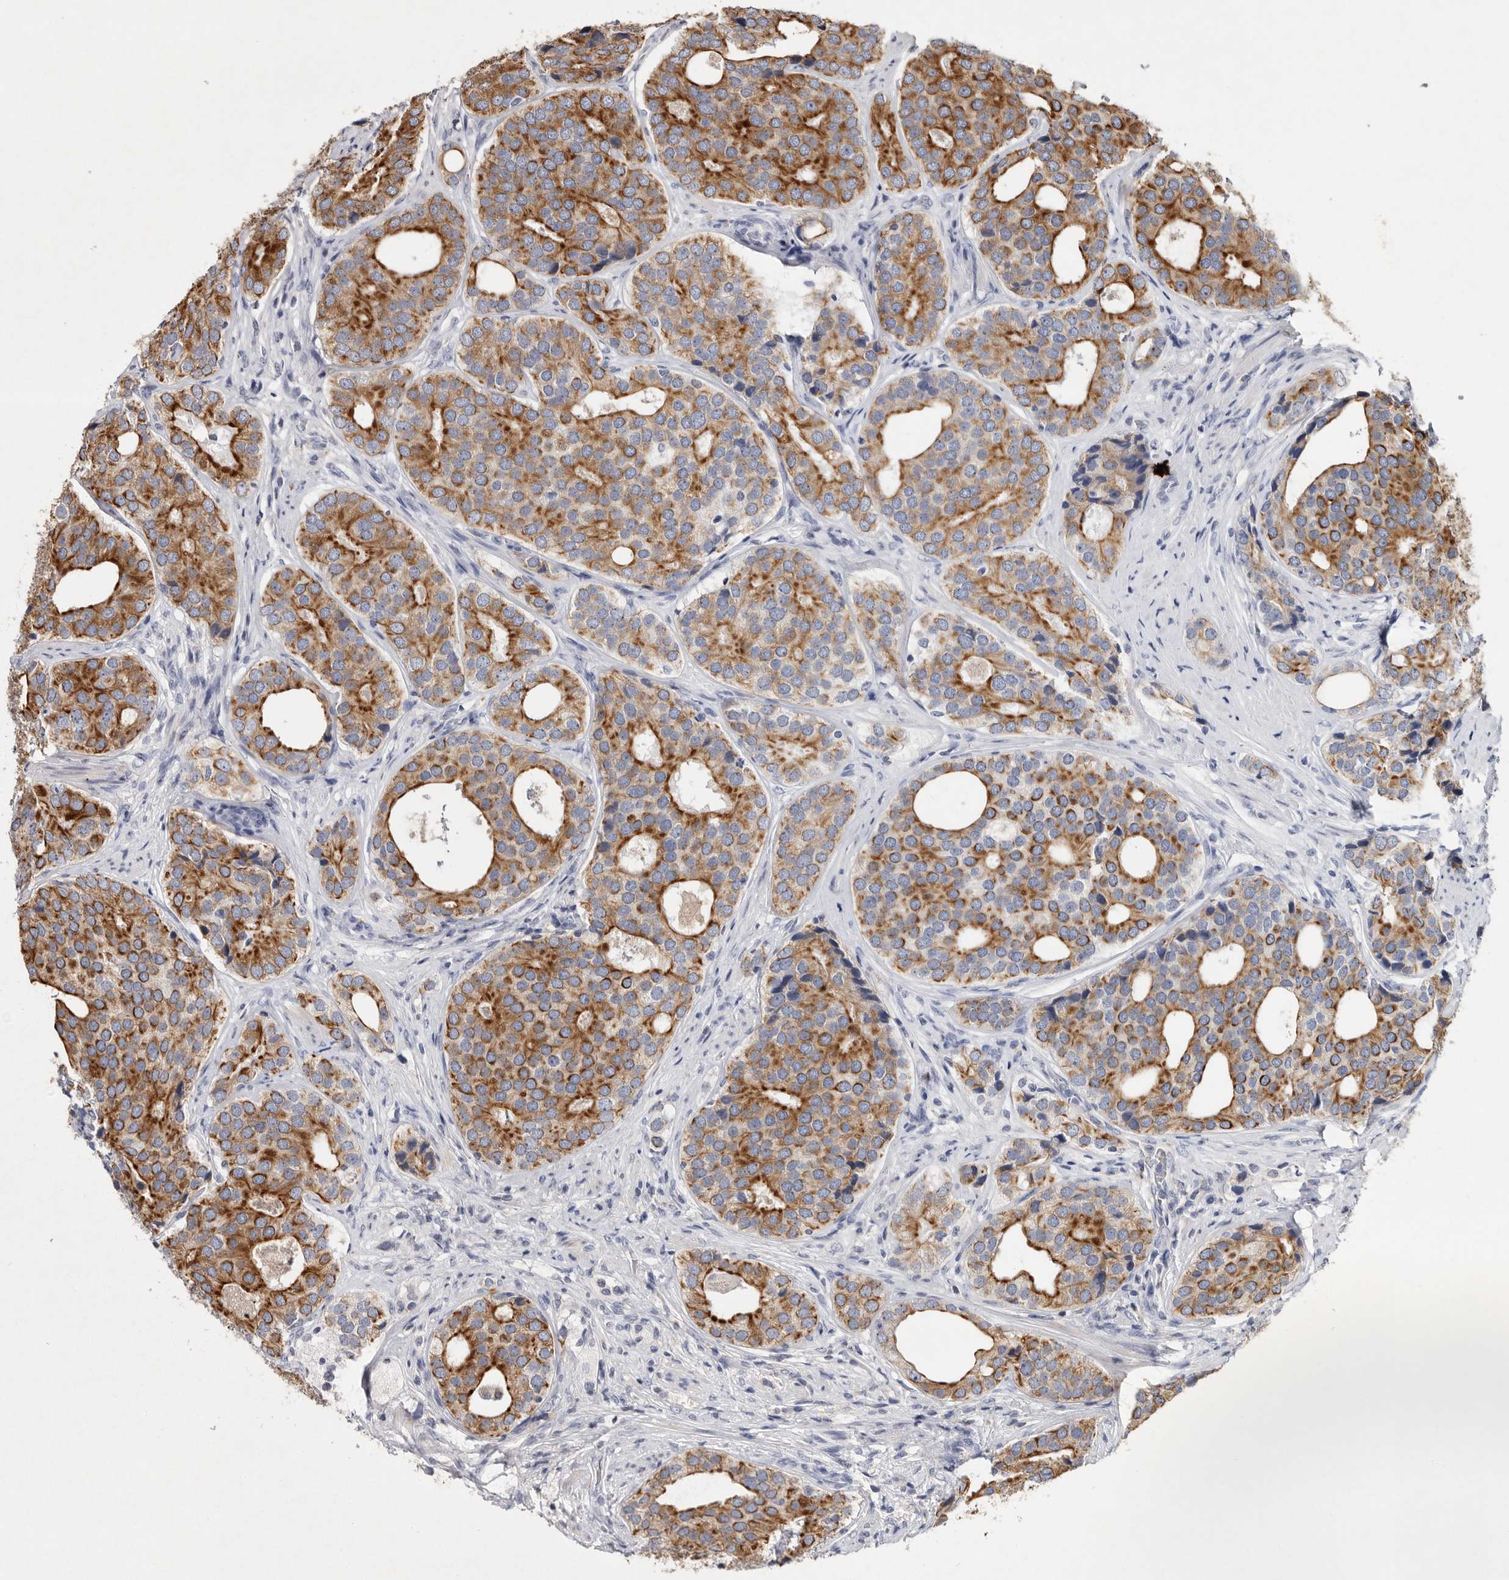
{"staining": {"intensity": "moderate", "quantity": ">75%", "location": "cytoplasmic/membranous"}, "tissue": "prostate cancer", "cell_type": "Tumor cells", "image_type": "cancer", "snomed": [{"axis": "morphology", "description": "Adenocarcinoma, High grade"}, {"axis": "topography", "description": "Prostate"}], "caption": "High-magnification brightfield microscopy of prostate cancer stained with DAB (3,3'-diaminobenzidine) (brown) and counterstained with hematoxylin (blue). tumor cells exhibit moderate cytoplasmic/membranous positivity is appreciated in about>75% of cells.", "gene": "TNFSF14", "patient": {"sex": "male", "age": 56}}